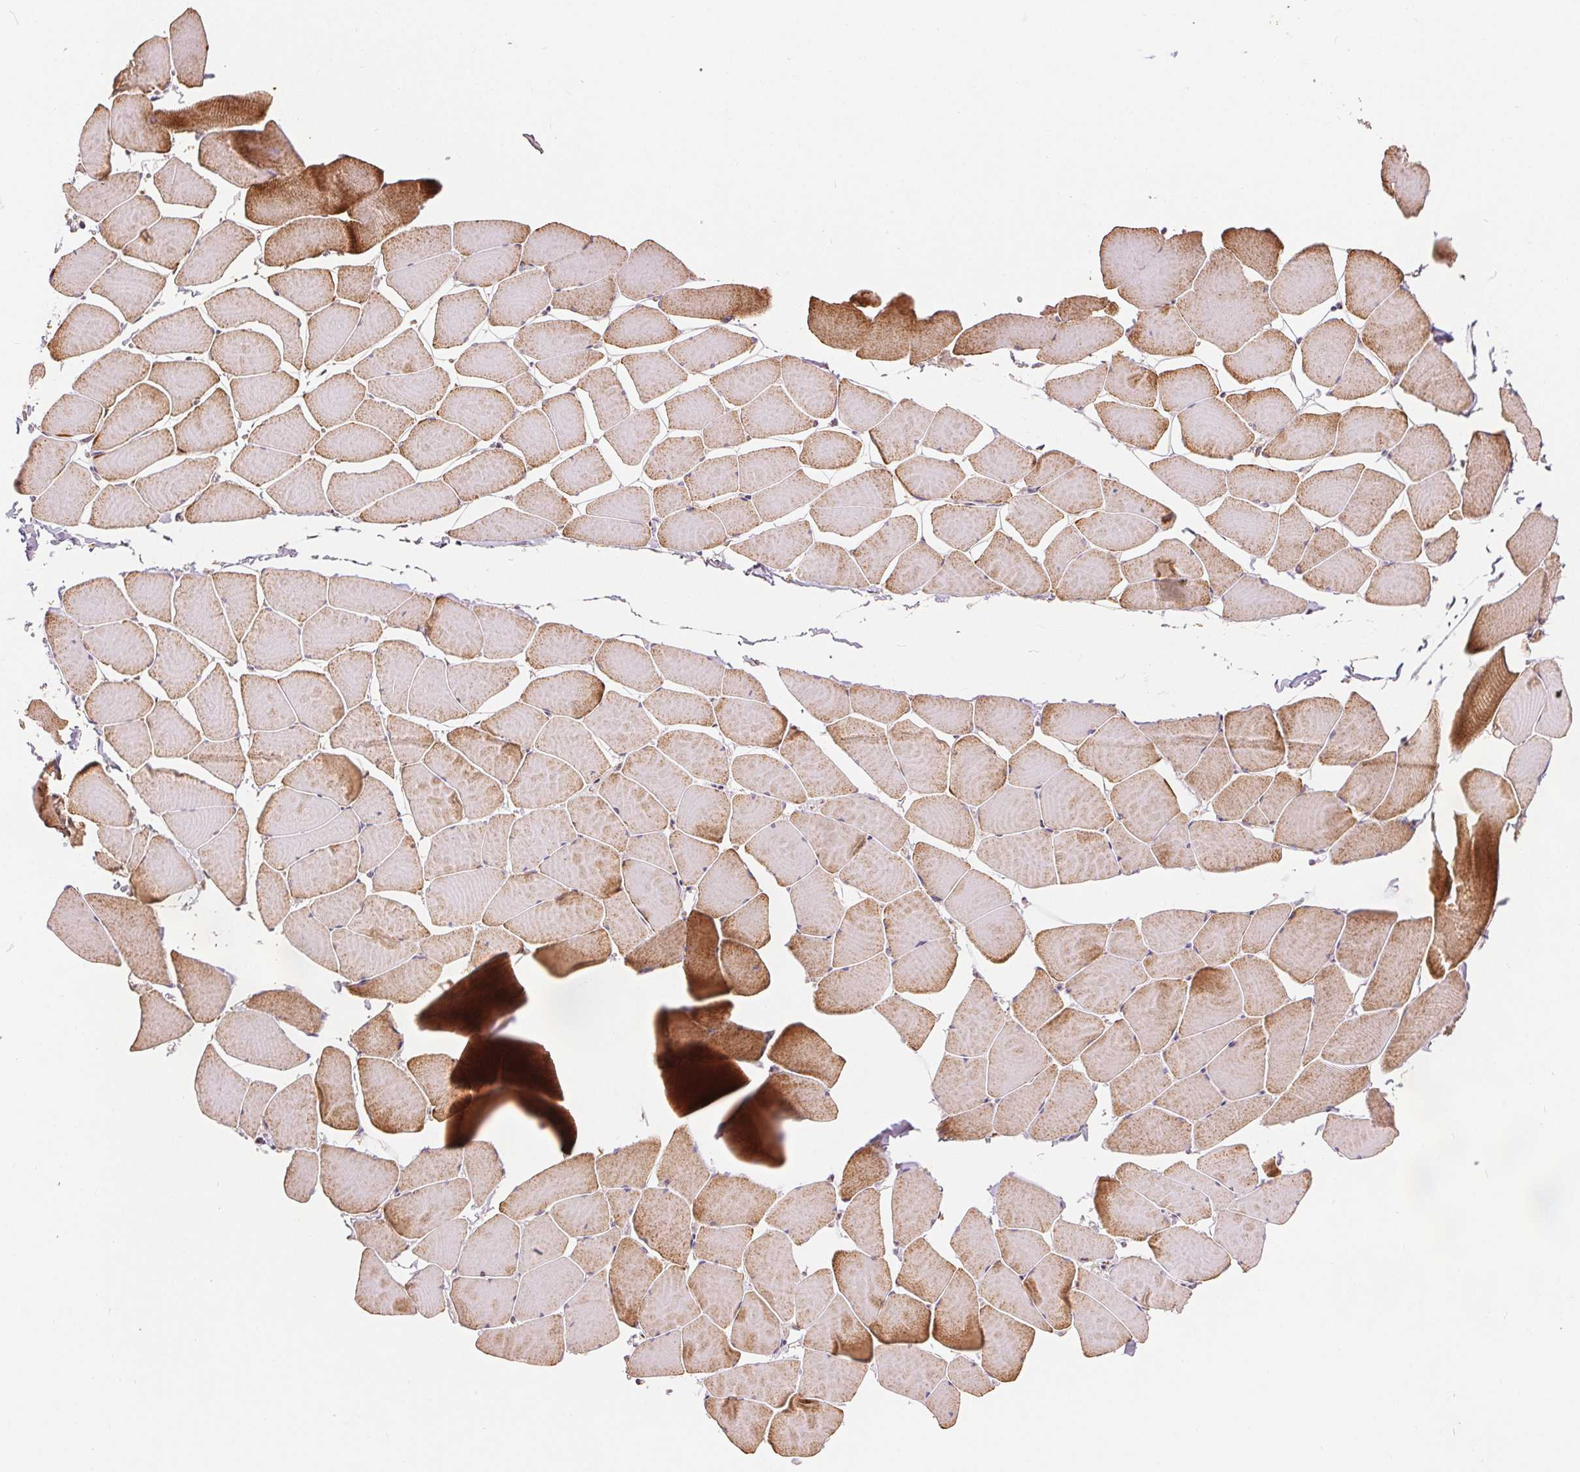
{"staining": {"intensity": "moderate", "quantity": "25%-75%", "location": "cytoplasmic/membranous"}, "tissue": "skeletal muscle", "cell_type": "Myocytes", "image_type": "normal", "snomed": [{"axis": "morphology", "description": "Normal tissue, NOS"}, {"axis": "topography", "description": "Skeletal muscle"}], "caption": "This image exhibits unremarkable skeletal muscle stained with IHC to label a protein in brown. The cytoplasmic/membranous of myocytes show moderate positivity for the protein. Nuclei are counter-stained blue.", "gene": "SDHB", "patient": {"sex": "male", "age": 25}}